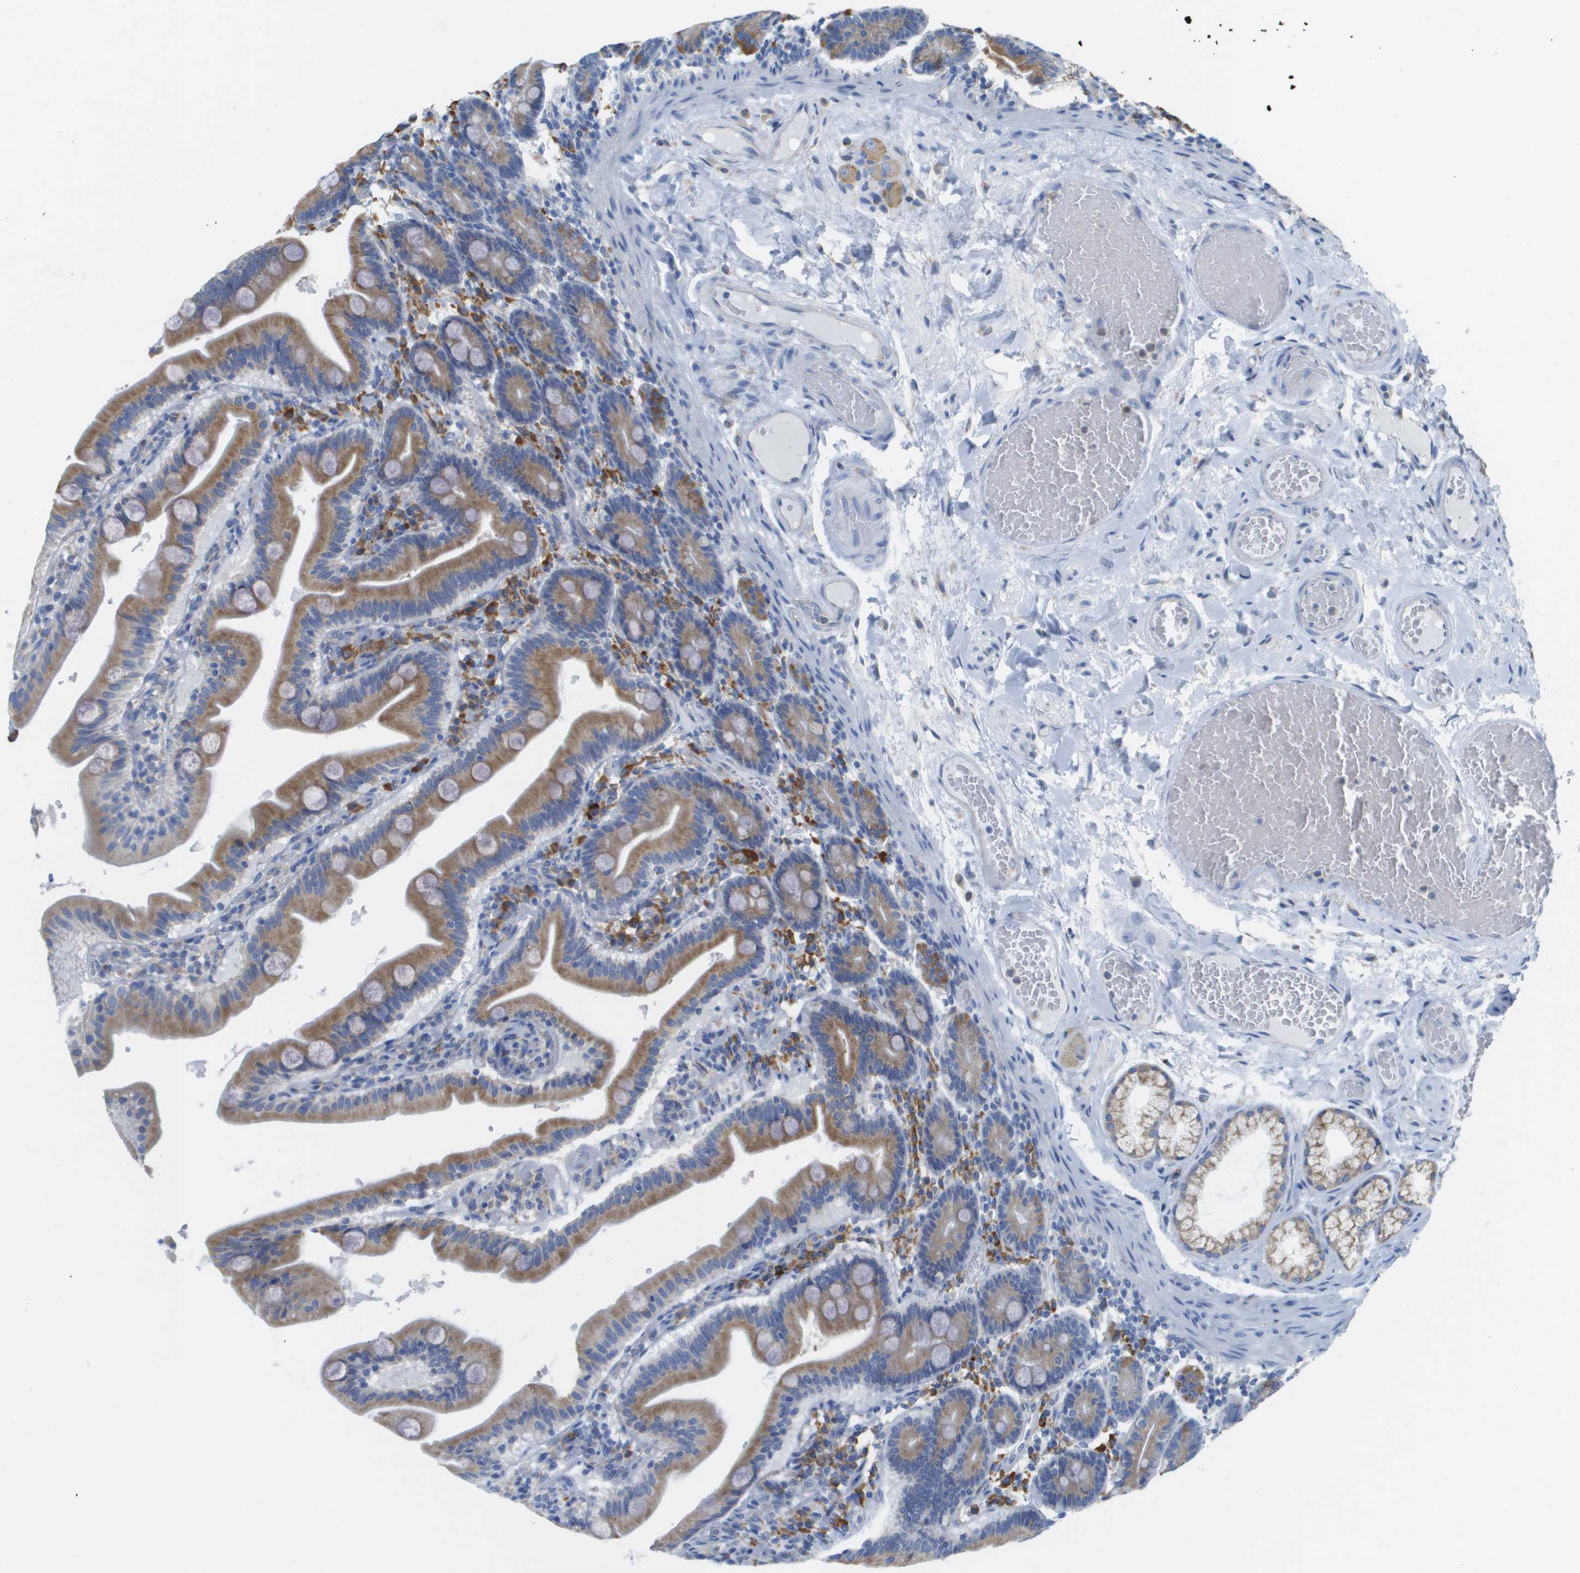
{"staining": {"intensity": "moderate", "quantity": ">75%", "location": "cytoplasmic/membranous"}, "tissue": "duodenum", "cell_type": "Glandular cells", "image_type": "normal", "snomed": [{"axis": "morphology", "description": "Normal tissue, NOS"}, {"axis": "topography", "description": "Duodenum"}], "caption": "This photomicrograph demonstrates immunohistochemistry staining of normal human duodenum, with medium moderate cytoplasmic/membranous positivity in approximately >75% of glandular cells.", "gene": "SDR42E1", "patient": {"sex": "male", "age": 54}}